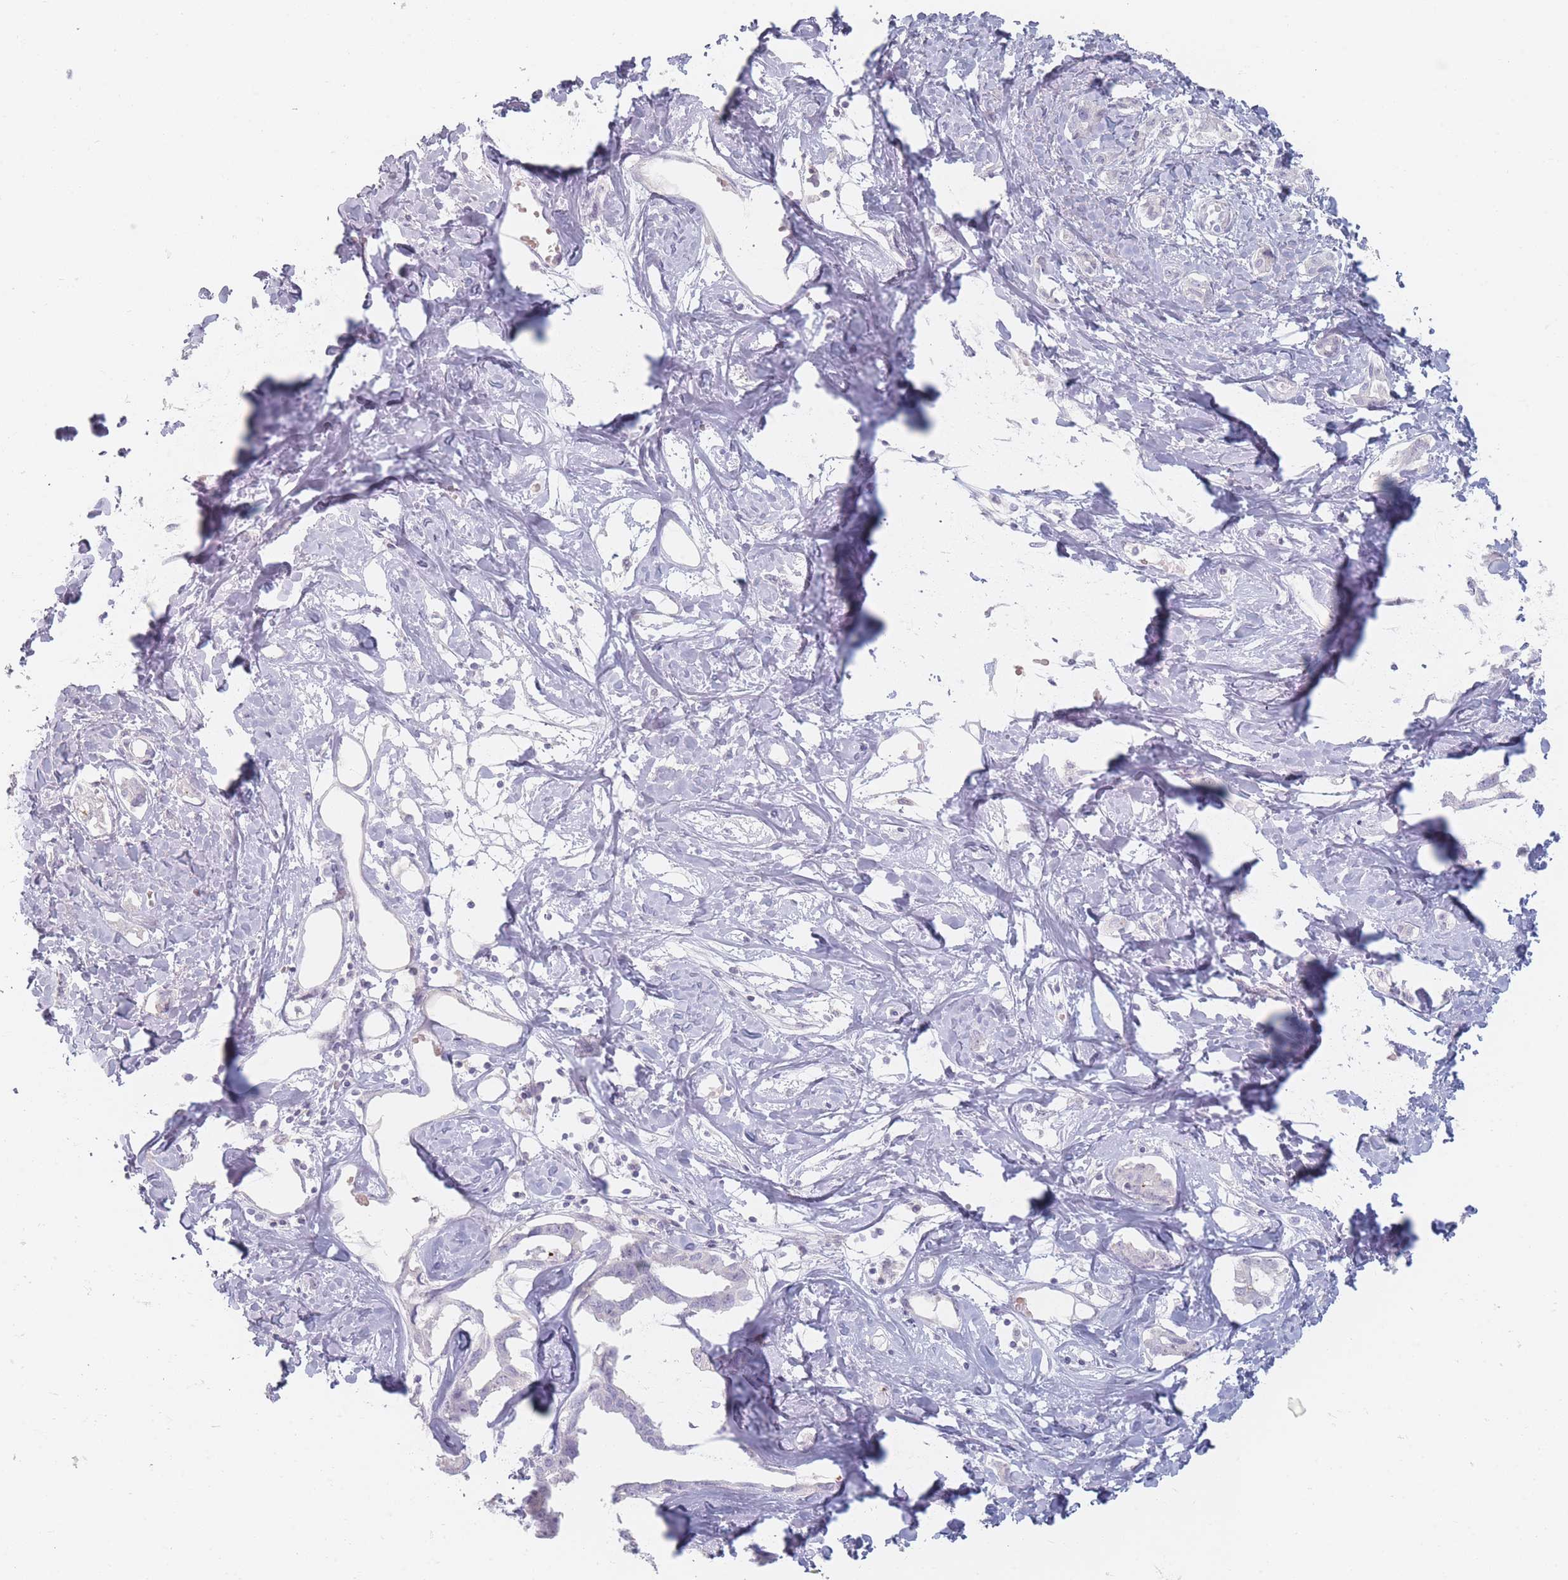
{"staining": {"intensity": "negative", "quantity": "none", "location": "none"}, "tissue": "liver cancer", "cell_type": "Tumor cells", "image_type": "cancer", "snomed": [{"axis": "morphology", "description": "Cholangiocarcinoma"}, {"axis": "topography", "description": "Liver"}], "caption": "An IHC photomicrograph of liver cancer is shown. There is no staining in tumor cells of liver cancer.", "gene": "HELZ2", "patient": {"sex": "male", "age": 59}}